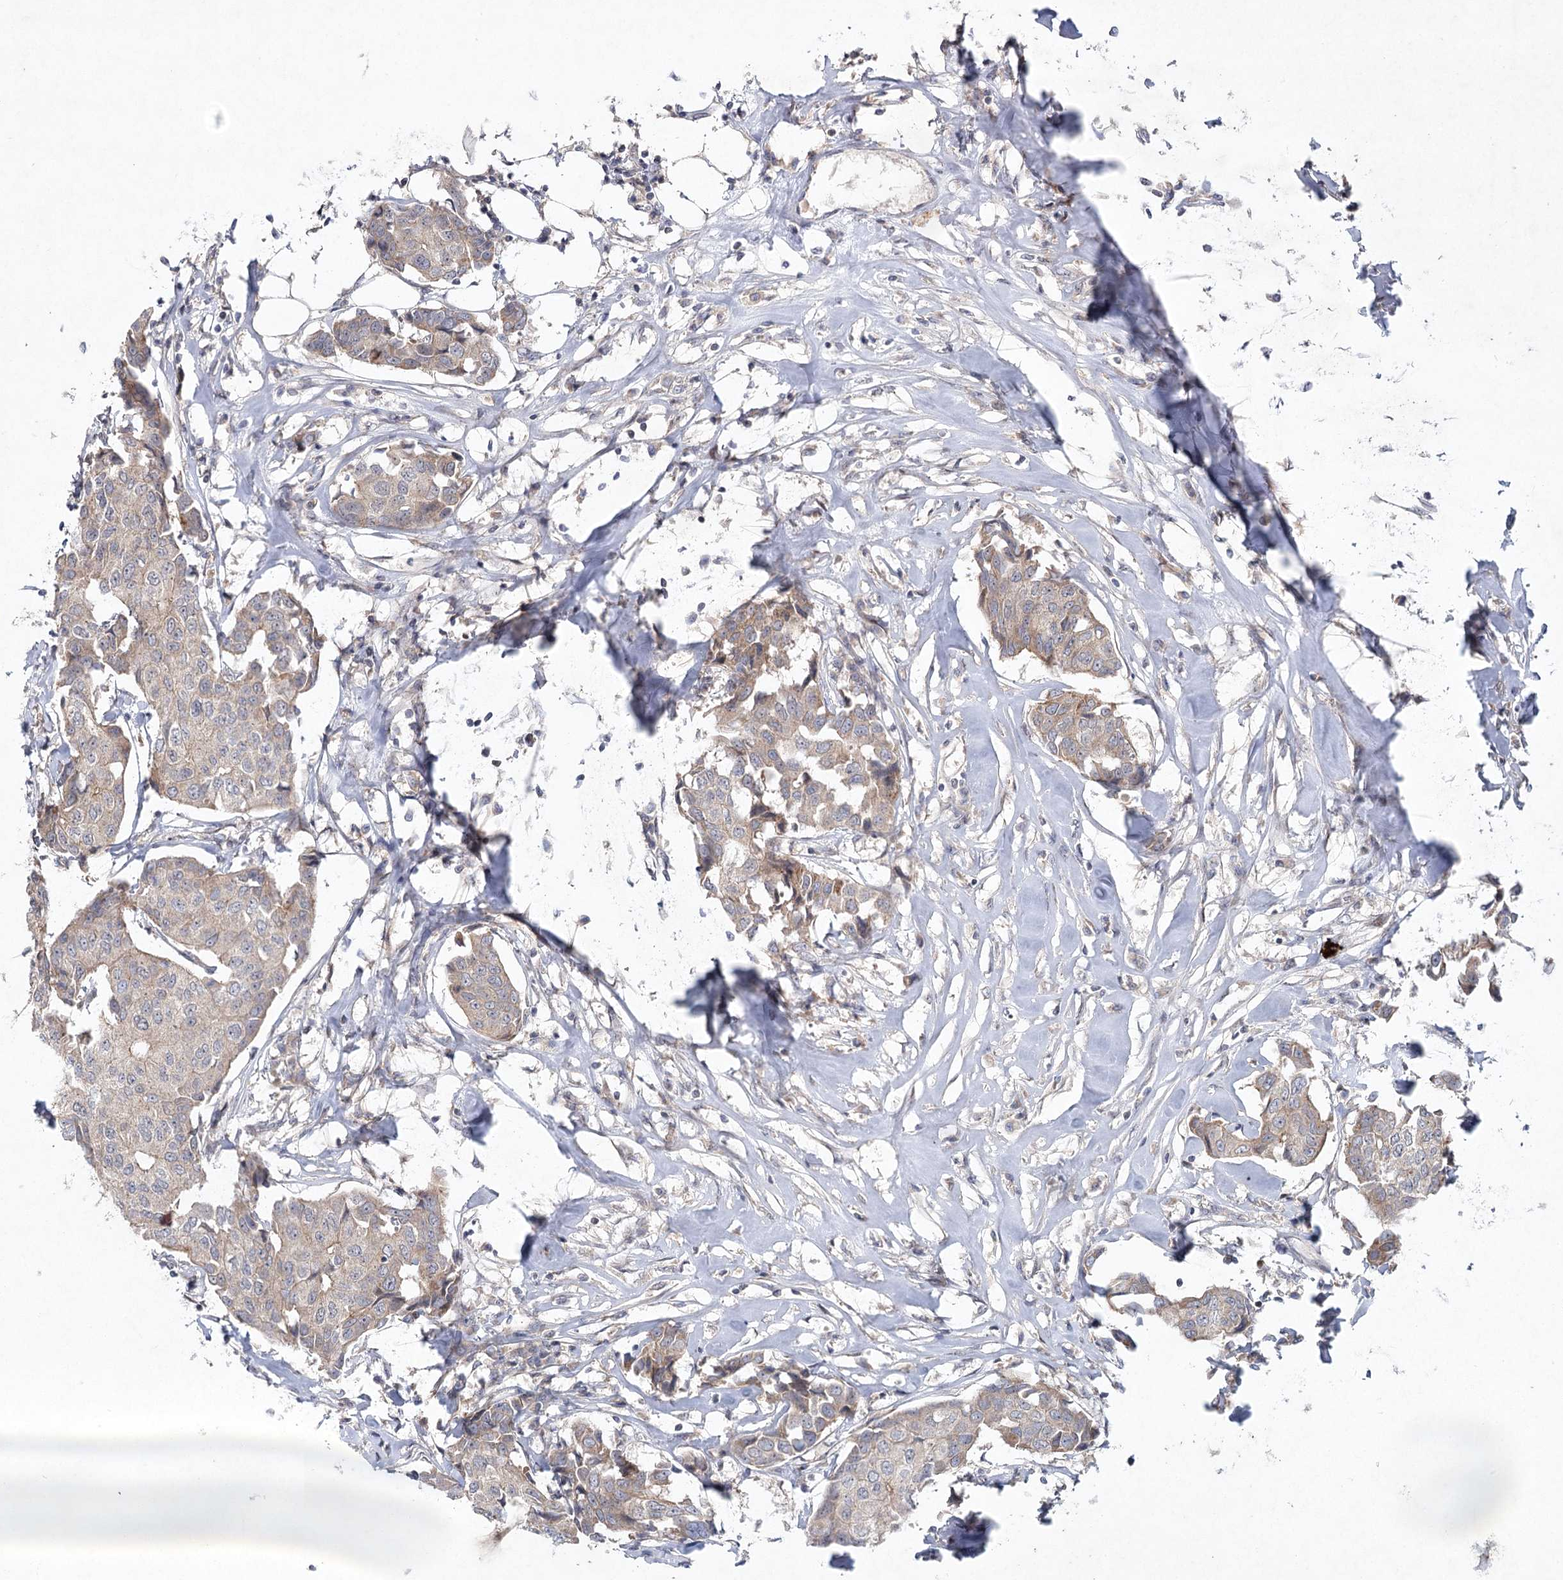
{"staining": {"intensity": "weak", "quantity": "25%-75%", "location": "cytoplasmic/membranous"}, "tissue": "breast cancer", "cell_type": "Tumor cells", "image_type": "cancer", "snomed": [{"axis": "morphology", "description": "Duct carcinoma"}, {"axis": "topography", "description": "Breast"}], "caption": "This image displays immunohistochemistry staining of human breast cancer, with low weak cytoplasmic/membranous positivity in about 25%-75% of tumor cells.", "gene": "MAP3K13", "patient": {"sex": "female", "age": 80}}